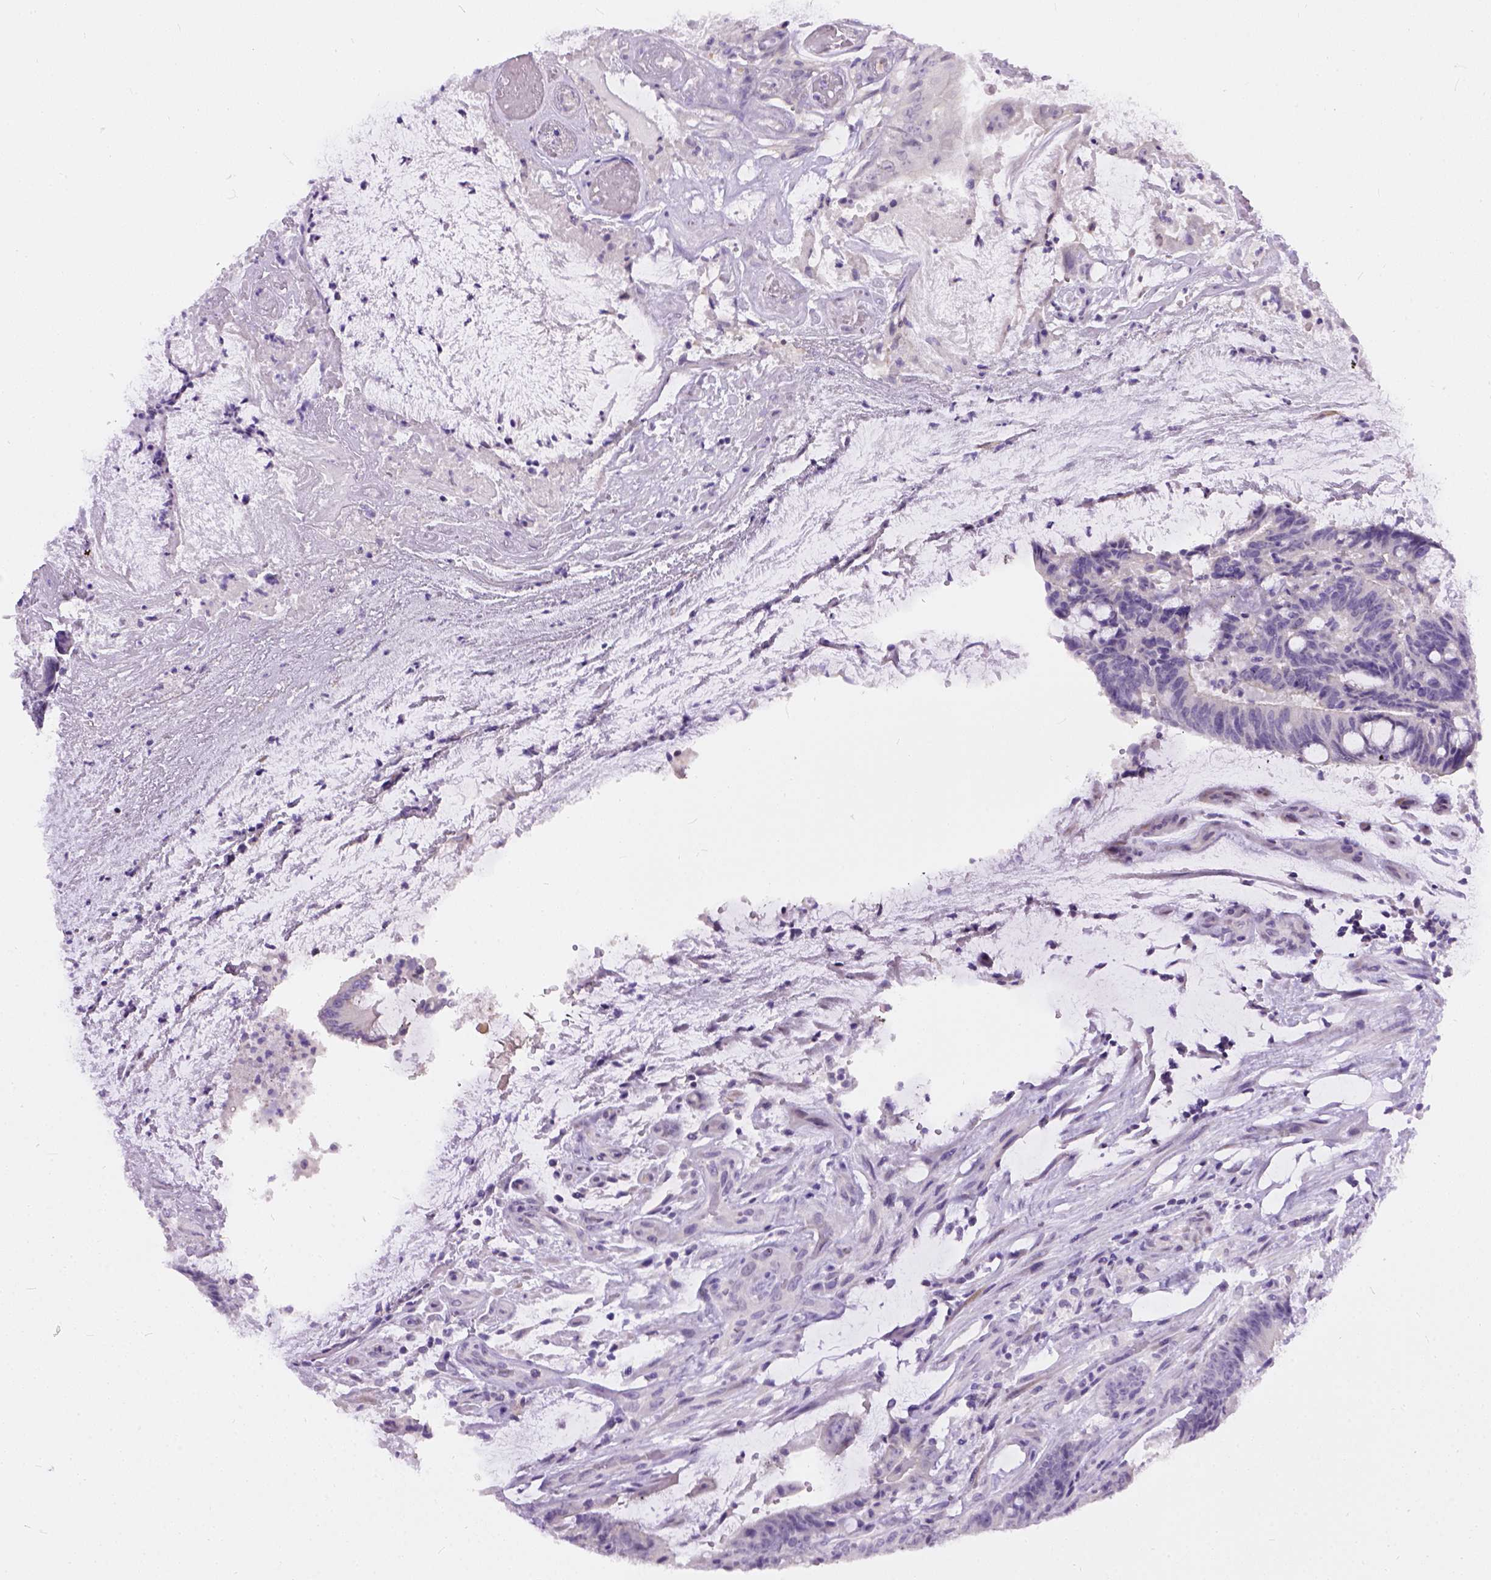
{"staining": {"intensity": "negative", "quantity": "none", "location": "none"}, "tissue": "colorectal cancer", "cell_type": "Tumor cells", "image_type": "cancer", "snomed": [{"axis": "morphology", "description": "Adenocarcinoma, NOS"}, {"axis": "topography", "description": "Colon"}], "caption": "A micrograph of colorectal adenocarcinoma stained for a protein shows no brown staining in tumor cells.", "gene": "FAM184B", "patient": {"sex": "female", "age": 43}}